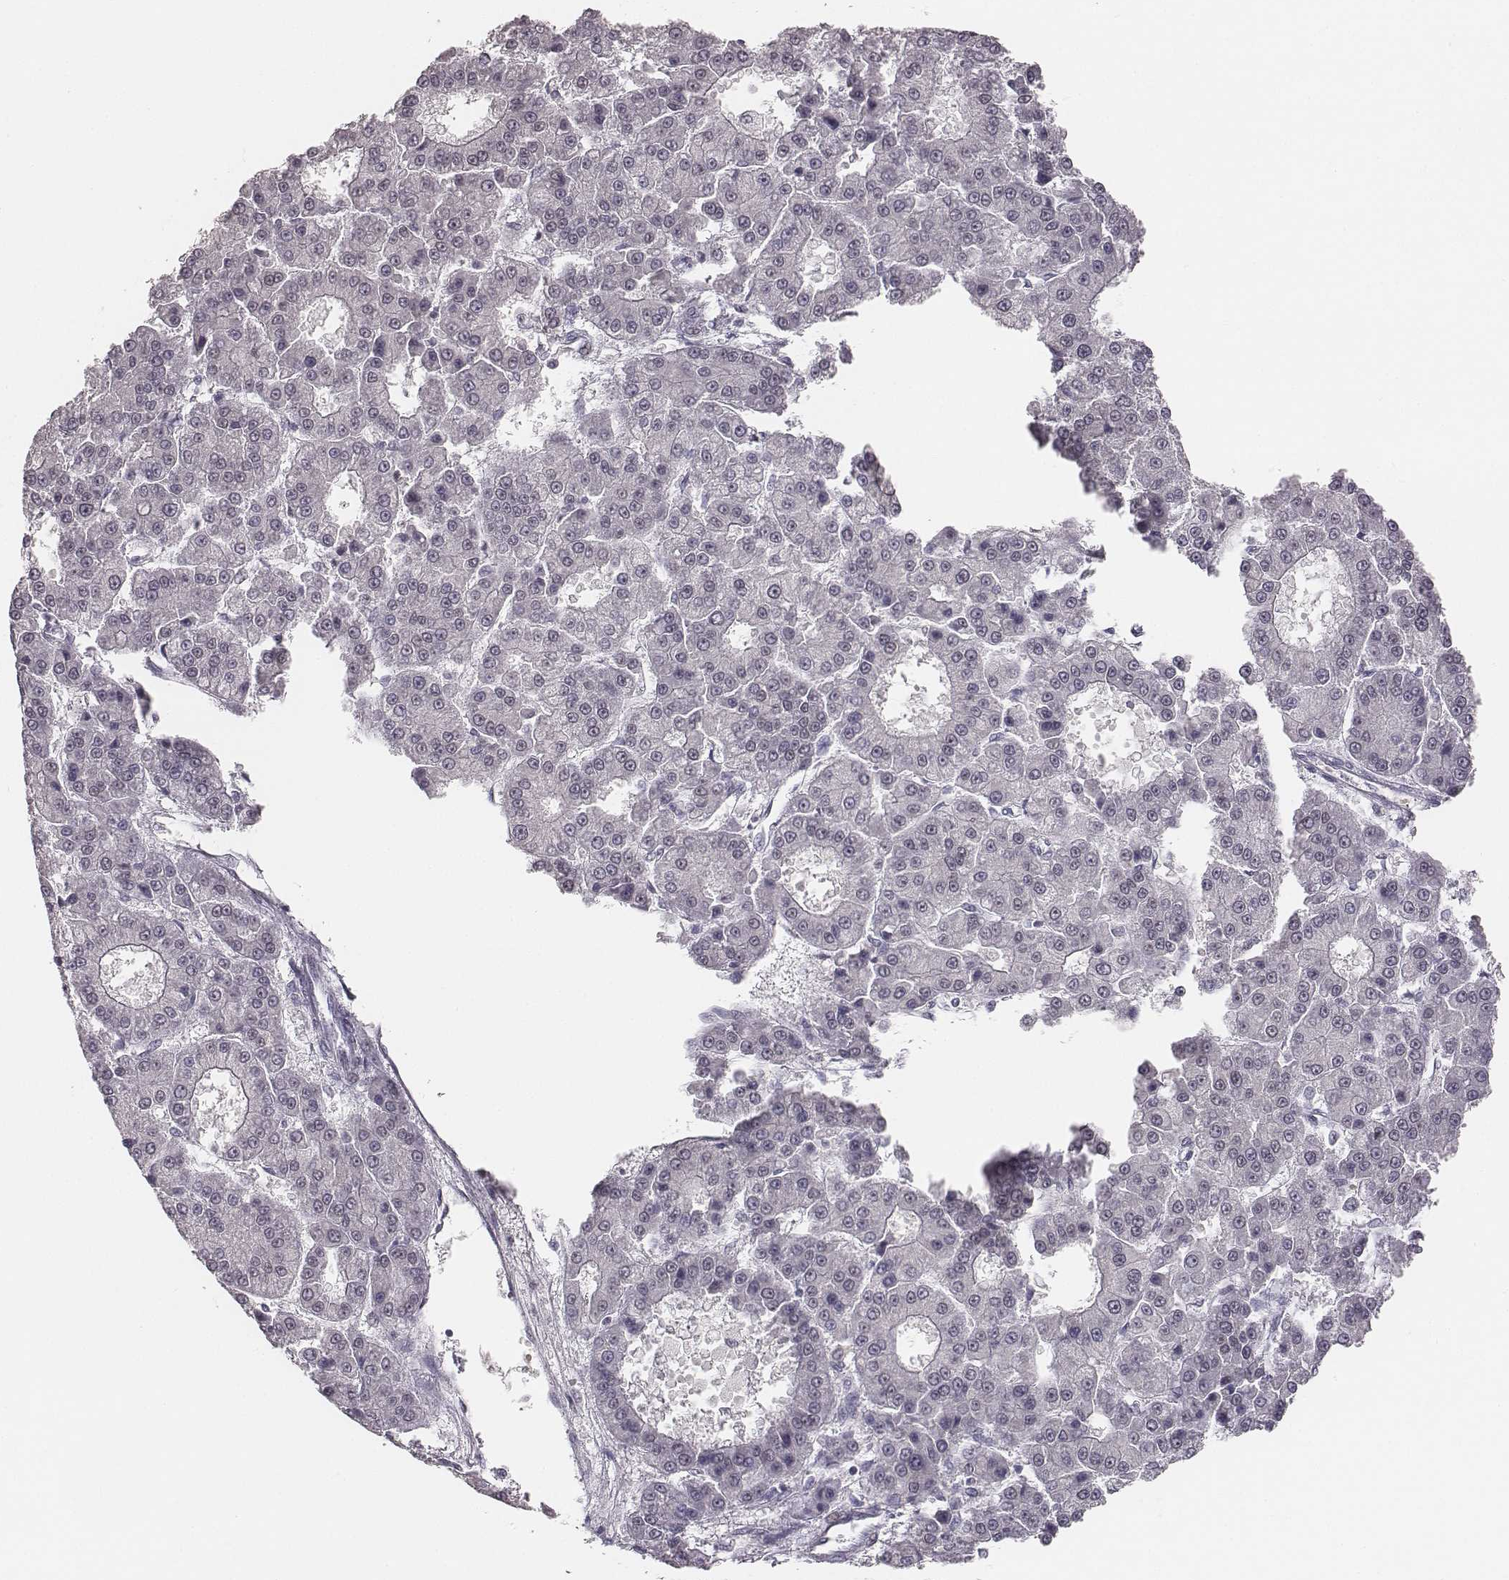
{"staining": {"intensity": "negative", "quantity": "none", "location": "none"}, "tissue": "liver cancer", "cell_type": "Tumor cells", "image_type": "cancer", "snomed": [{"axis": "morphology", "description": "Carcinoma, Hepatocellular, NOS"}, {"axis": "topography", "description": "Liver"}], "caption": "Tumor cells are negative for protein expression in human liver cancer.", "gene": "NIFK", "patient": {"sex": "male", "age": 70}}